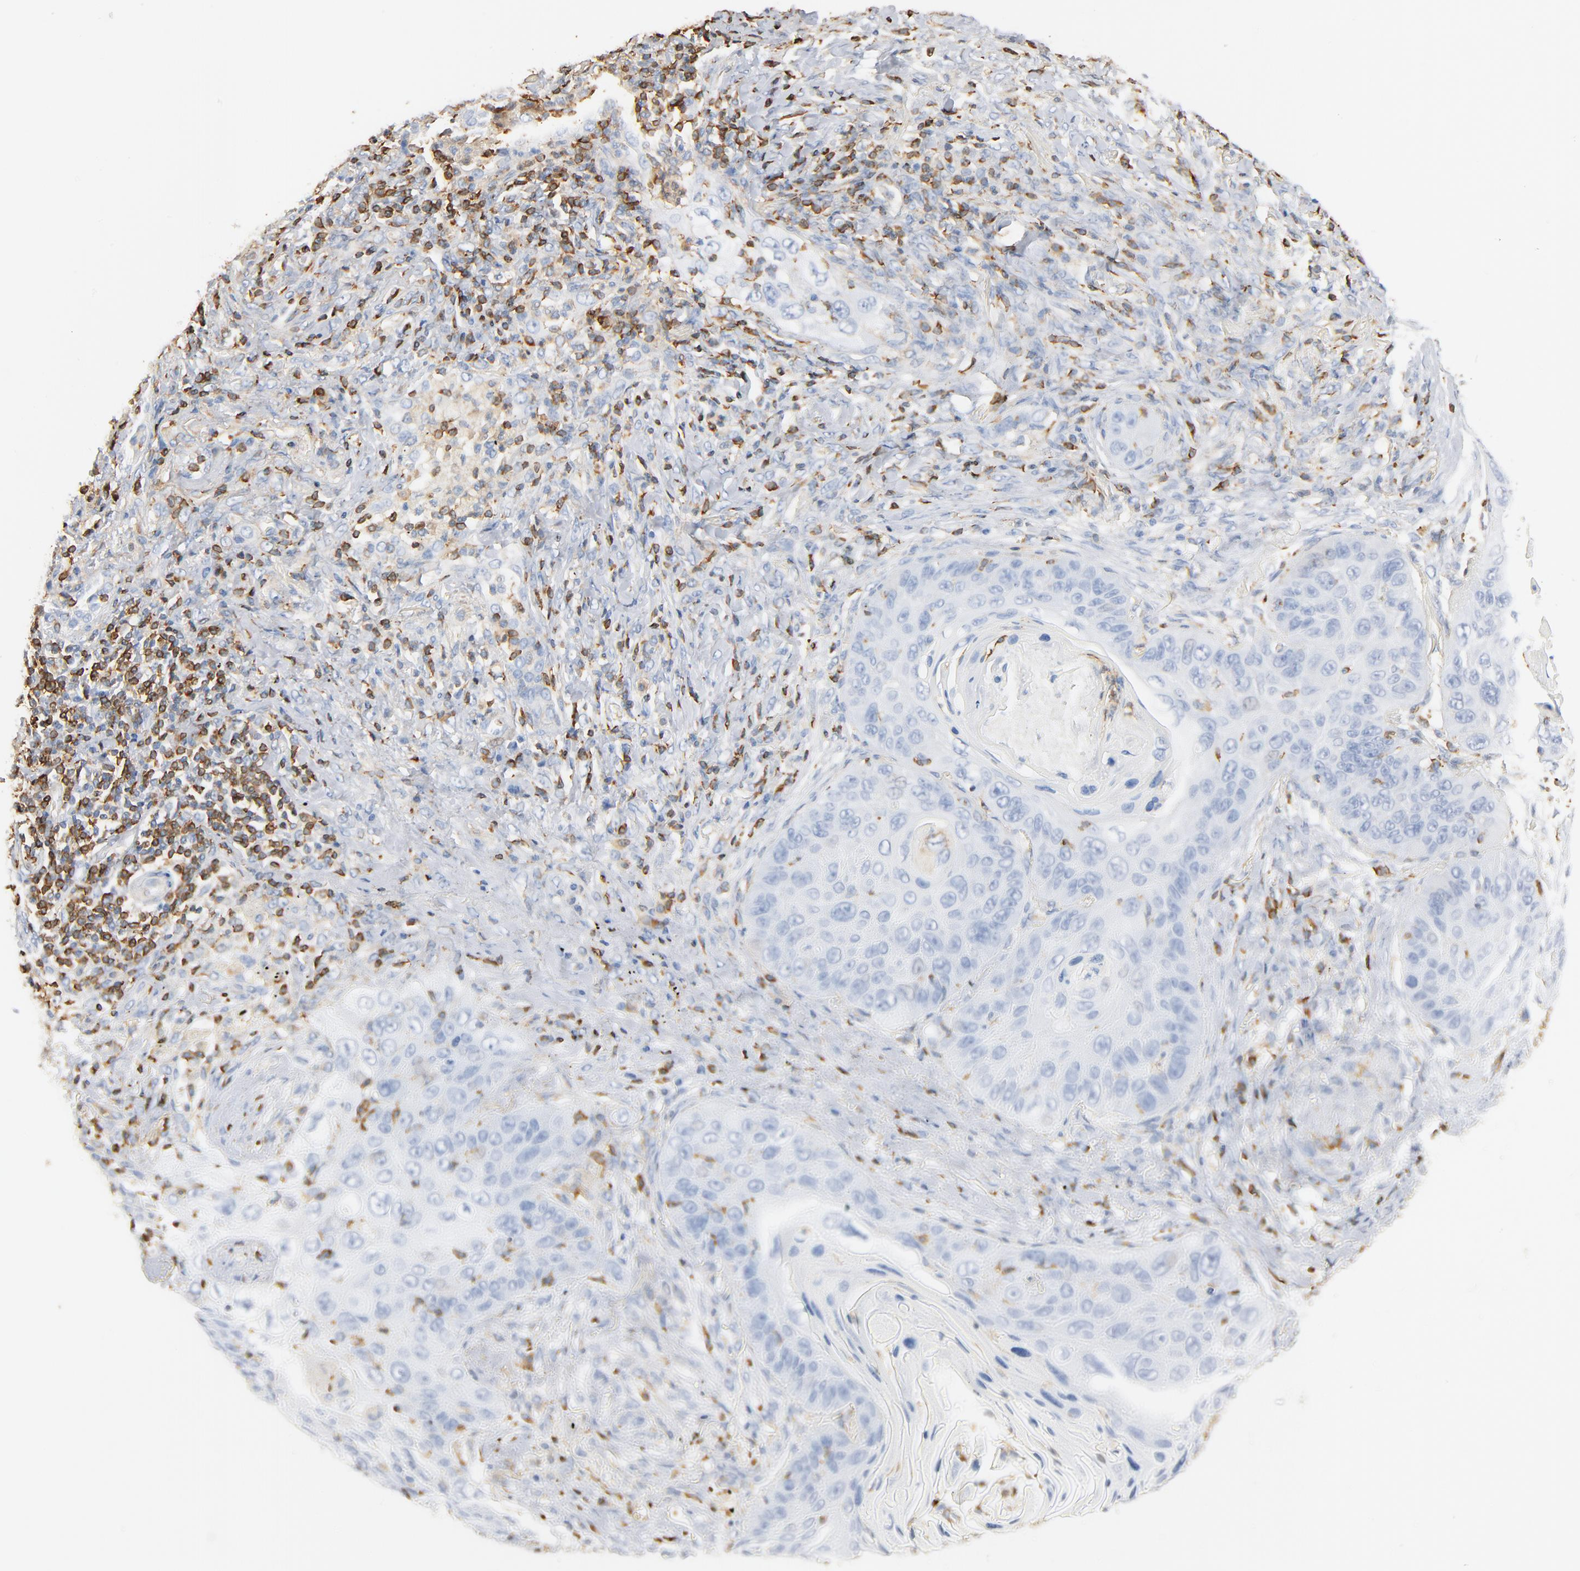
{"staining": {"intensity": "negative", "quantity": "none", "location": "none"}, "tissue": "lung cancer", "cell_type": "Tumor cells", "image_type": "cancer", "snomed": [{"axis": "morphology", "description": "Squamous cell carcinoma, NOS"}, {"axis": "topography", "description": "Lung"}], "caption": "Squamous cell carcinoma (lung) was stained to show a protein in brown. There is no significant staining in tumor cells. (Stains: DAB (3,3'-diaminobenzidine) IHC with hematoxylin counter stain, Microscopy: brightfield microscopy at high magnification).", "gene": "SH3KBP1", "patient": {"sex": "female", "age": 67}}